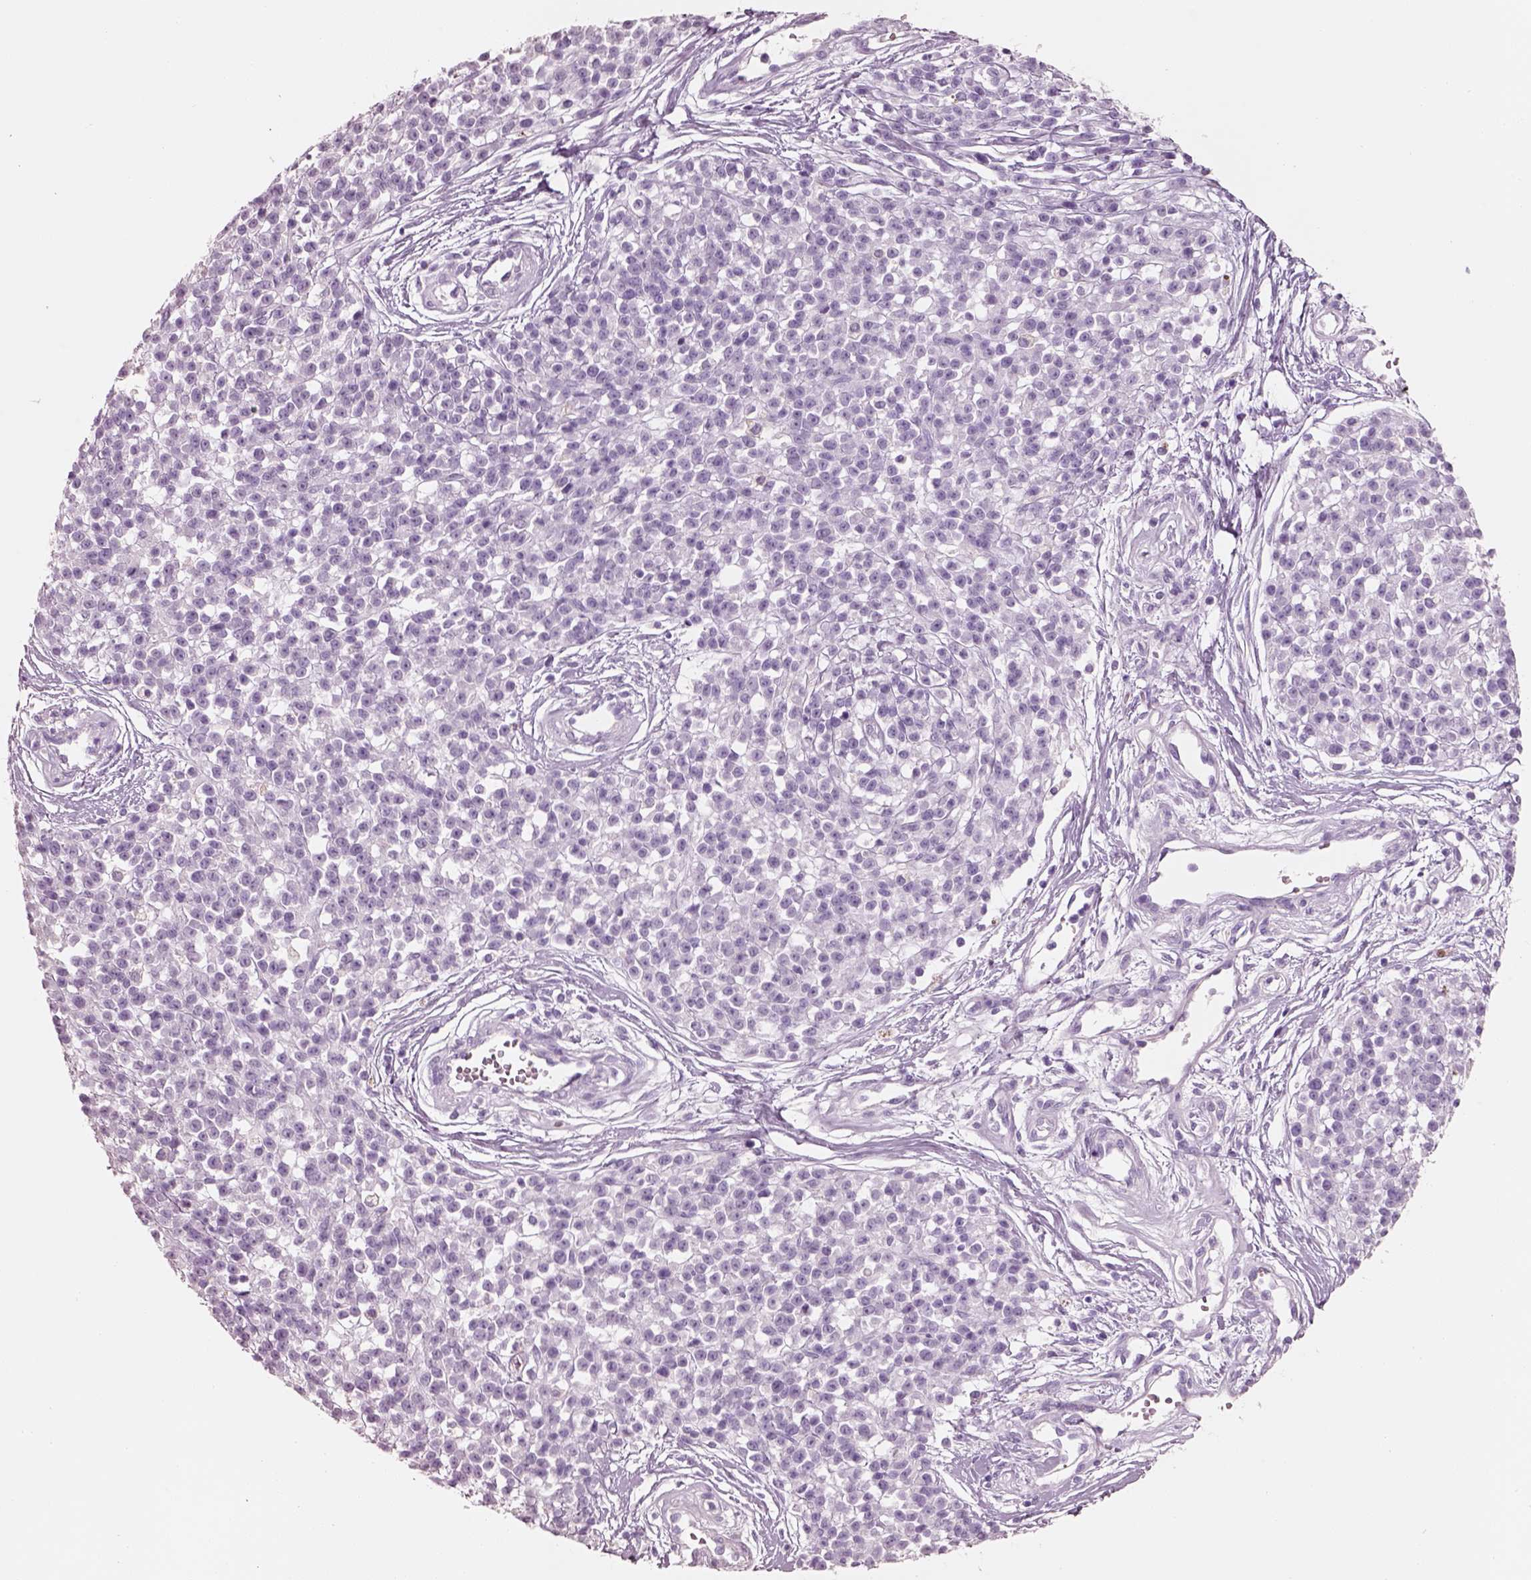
{"staining": {"intensity": "negative", "quantity": "none", "location": "none"}, "tissue": "melanoma", "cell_type": "Tumor cells", "image_type": "cancer", "snomed": [{"axis": "morphology", "description": "Malignant melanoma, NOS"}, {"axis": "topography", "description": "Skin"}, {"axis": "topography", "description": "Skin of trunk"}], "caption": "An image of human malignant melanoma is negative for staining in tumor cells.", "gene": "PNOC", "patient": {"sex": "male", "age": 74}}